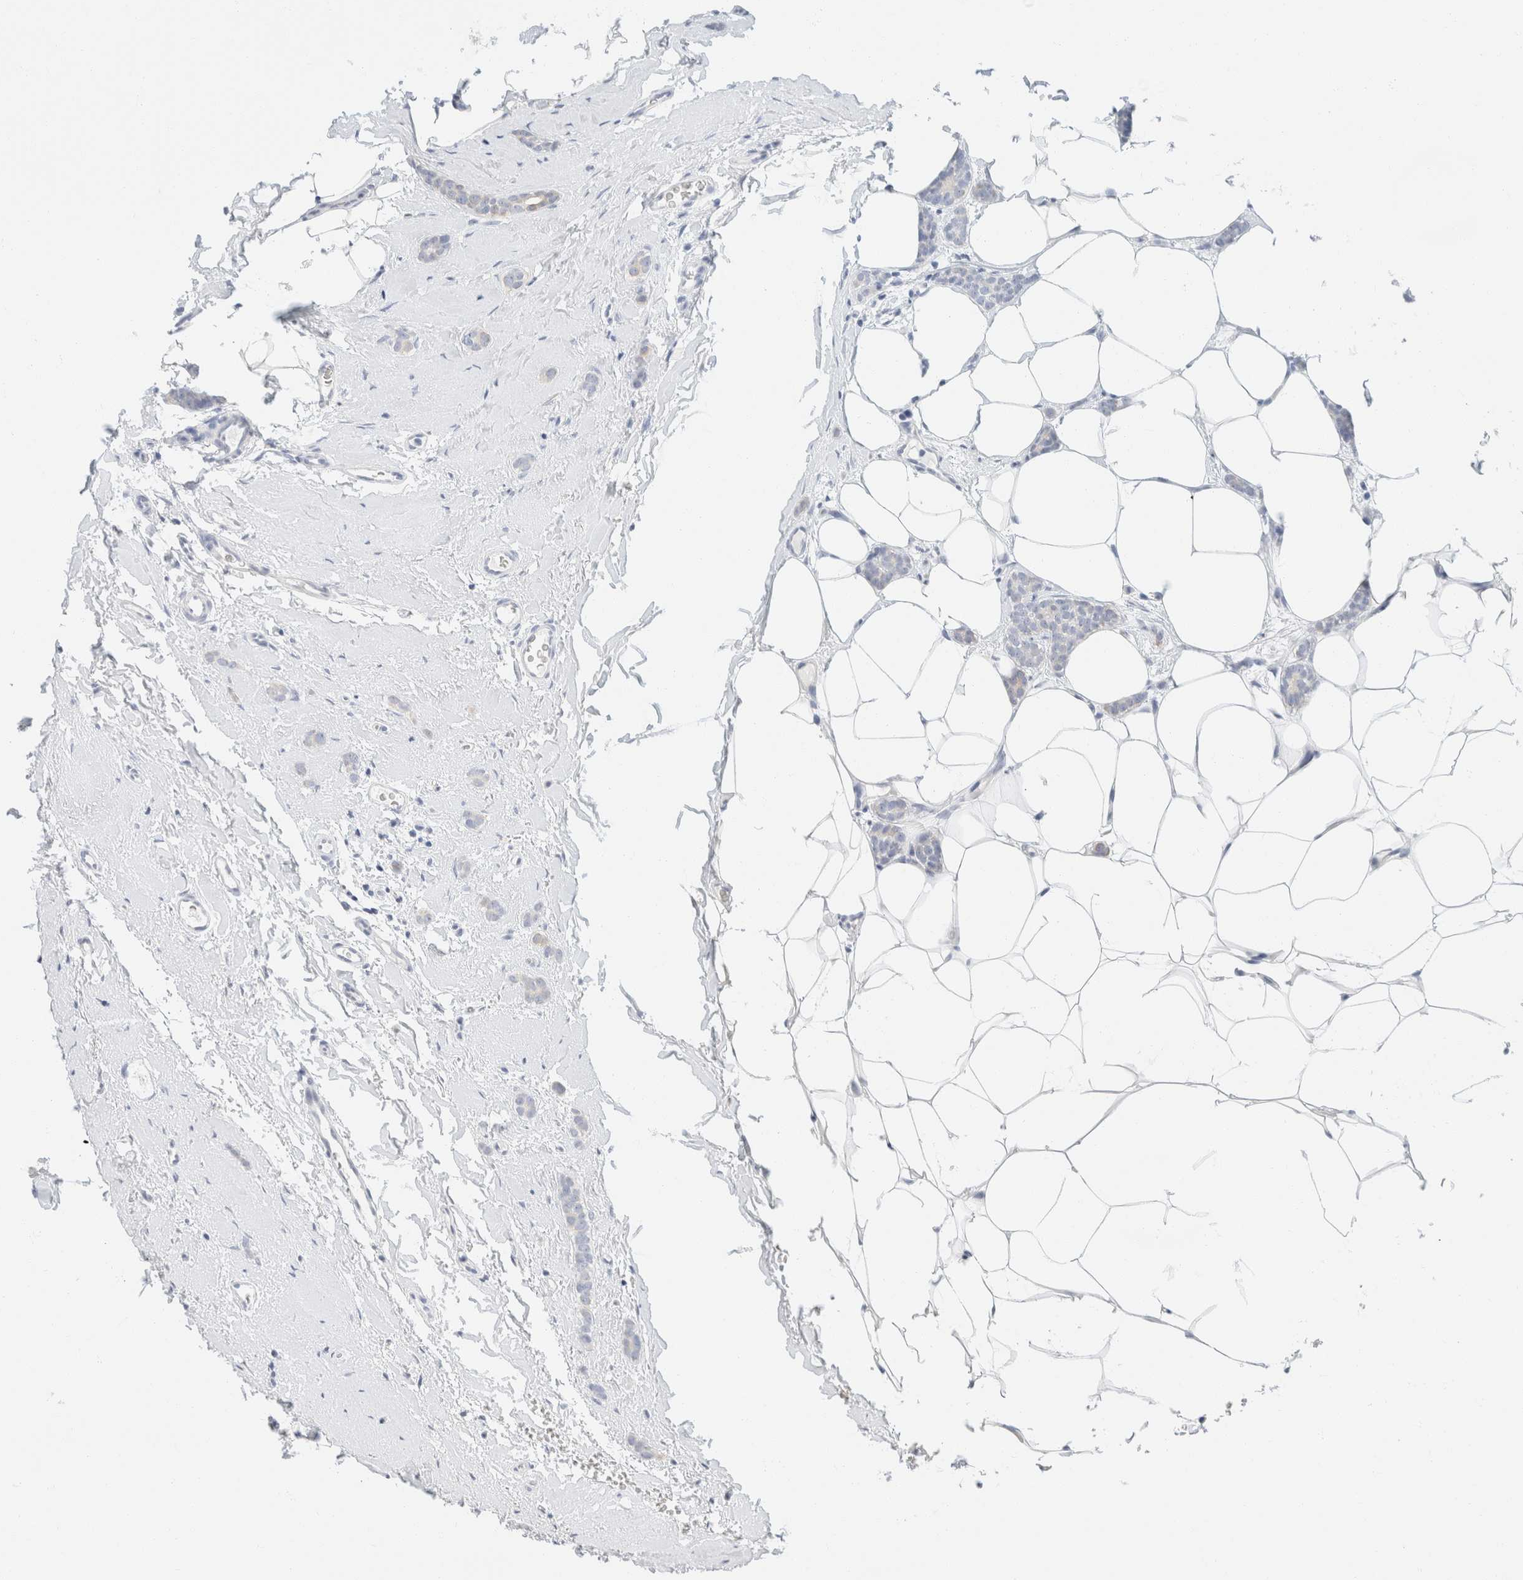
{"staining": {"intensity": "negative", "quantity": "none", "location": "none"}, "tissue": "breast cancer", "cell_type": "Tumor cells", "image_type": "cancer", "snomed": [{"axis": "morphology", "description": "Lobular carcinoma"}, {"axis": "topography", "description": "Skin"}, {"axis": "topography", "description": "Breast"}], "caption": "The immunohistochemistry image has no significant expression in tumor cells of breast cancer (lobular carcinoma) tissue.", "gene": "KRT20", "patient": {"sex": "female", "age": 46}}